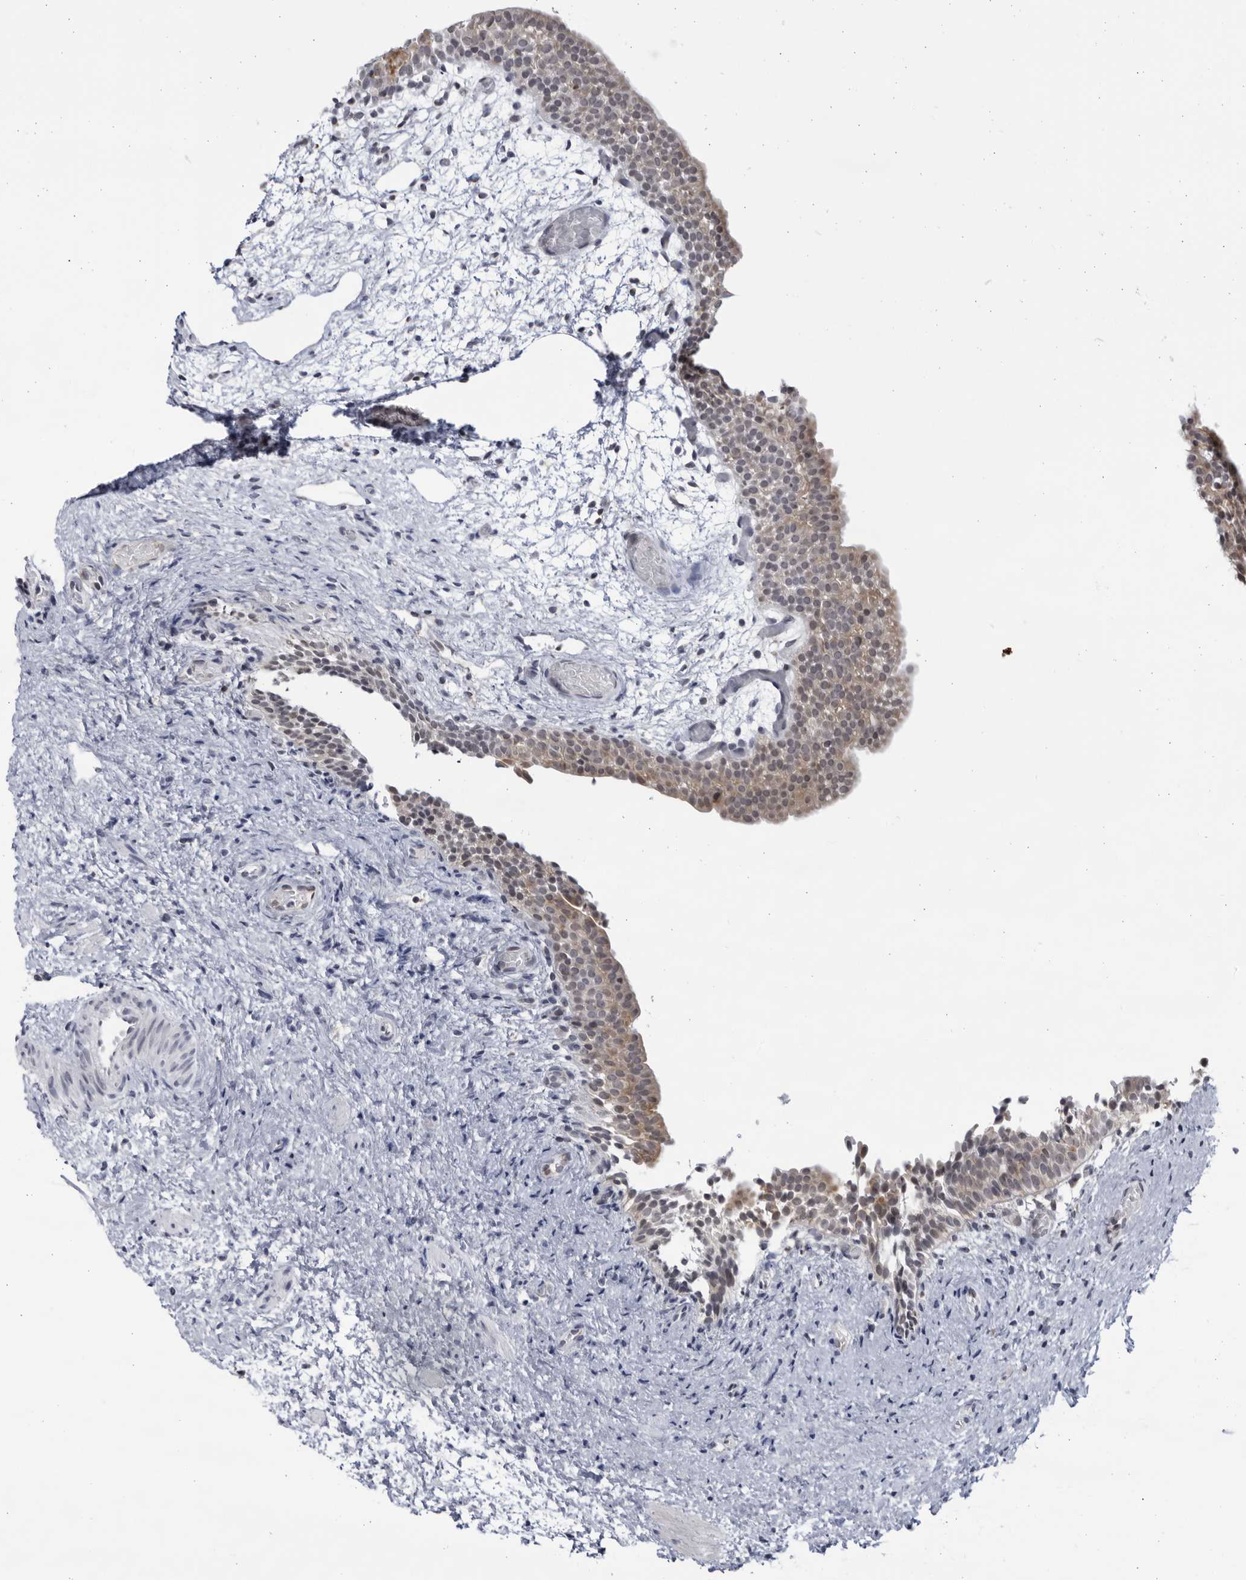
{"staining": {"intensity": "weak", "quantity": ">75%", "location": "cytoplasmic/membranous"}, "tissue": "urinary bladder", "cell_type": "Urothelial cells", "image_type": "normal", "snomed": [{"axis": "morphology", "description": "Normal tissue, NOS"}, {"axis": "topography", "description": "Urinary bladder"}], "caption": "IHC of unremarkable urinary bladder shows low levels of weak cytoplasmic/membranous expression in about >75% of urothelial cells.", "gene": "SLC25A22", "patient": {"sex": "male", "age": 1}}